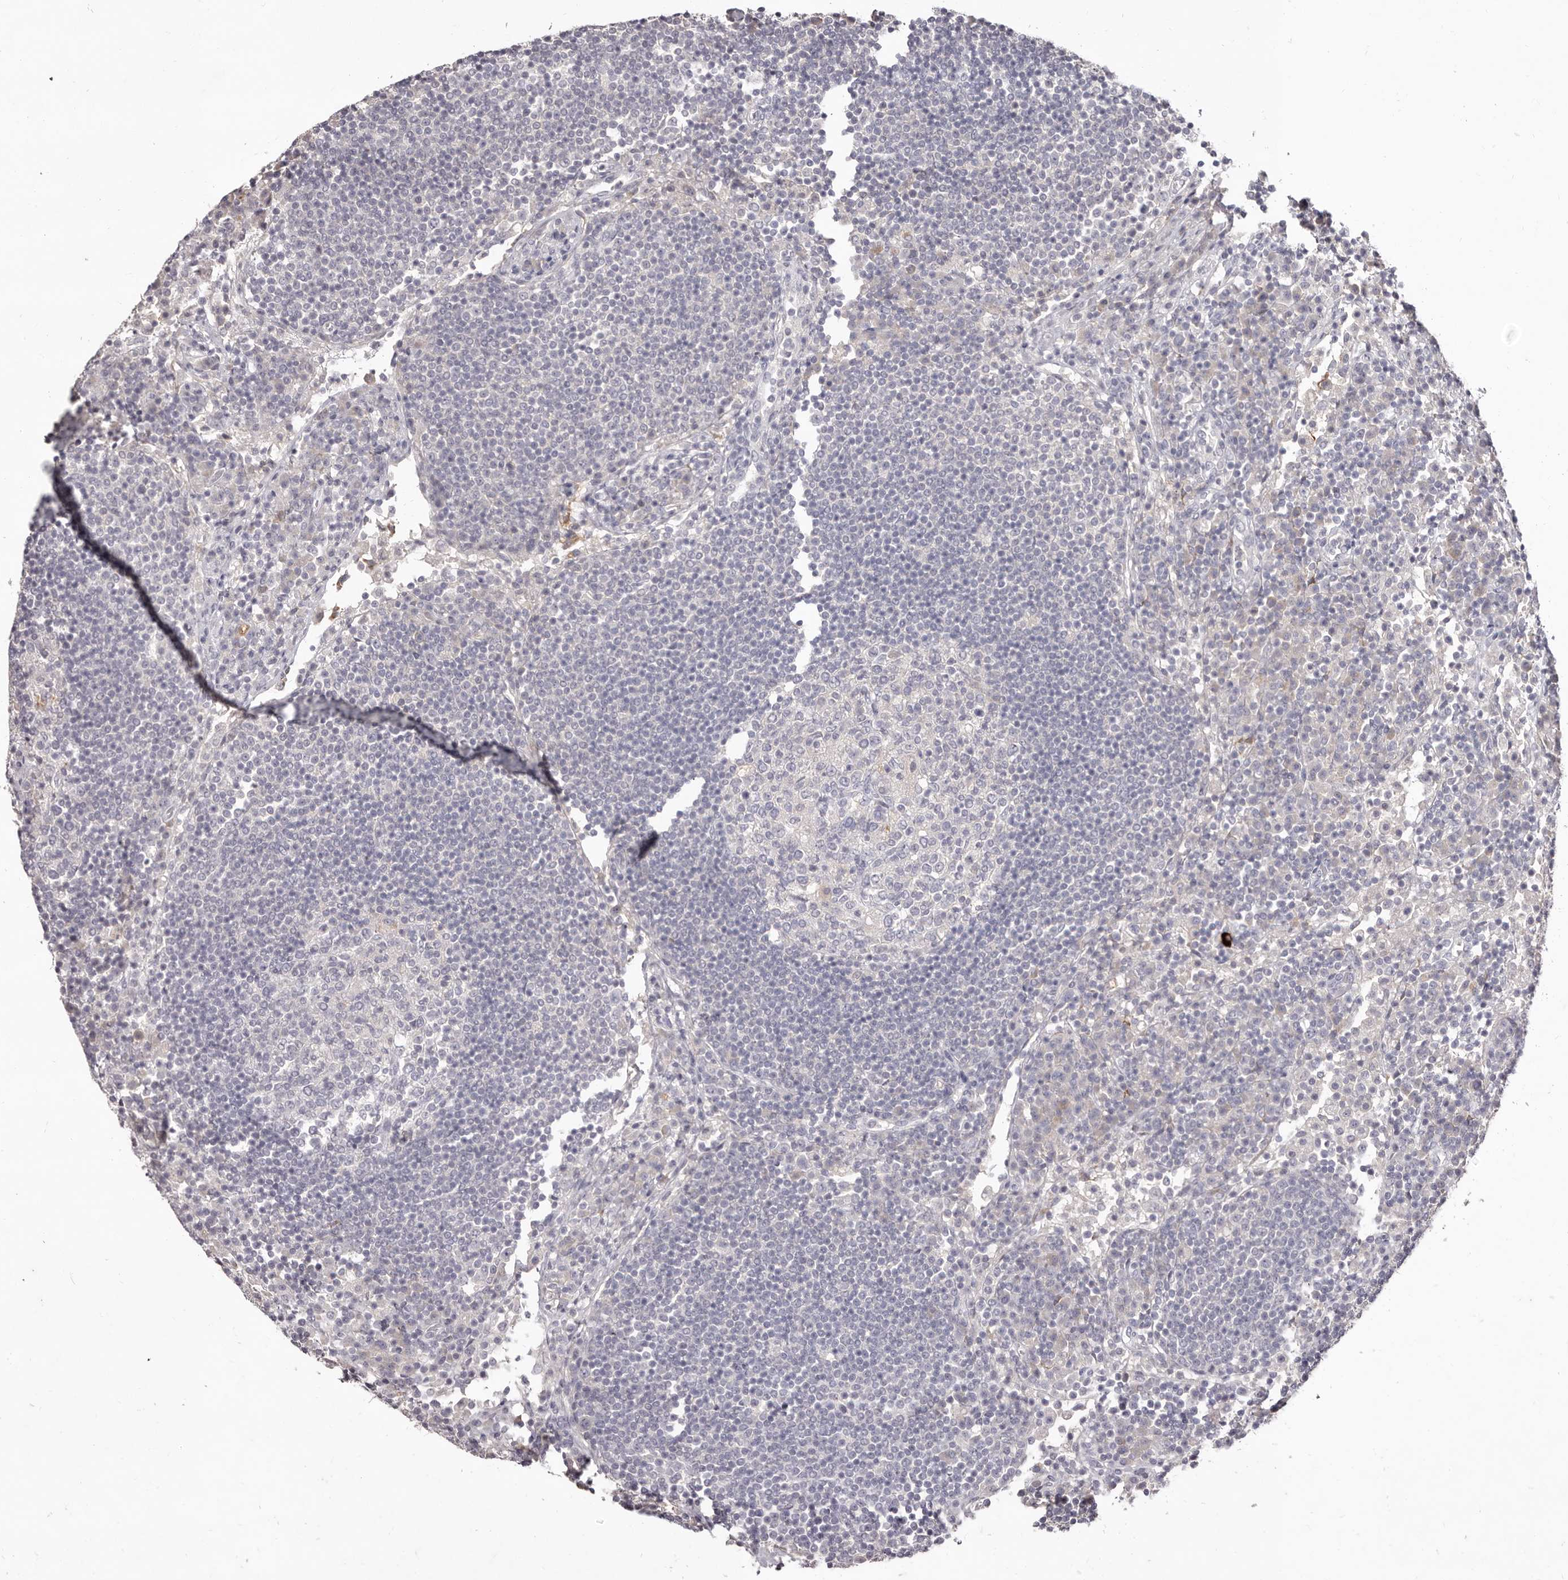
{"staining": {"intensity": "negative", "quantity": "none", "location": "none"}, "tissue": "lymph node", "cell_type": "Germinal center cells", "image_type": "normal", "snomed": [{"axis": "morphology", "description": "Normal tissue, NOS"}, {"axis": "topography", "description": "Lymph node"}], "caption": "DAB (3,3'-diaminobenzidine) immunohistochemical staining of unremarkable human lymph node demonstrates no significant positivity in germinal center cells.", "gene": "SCUBE2", "patient": {"sex": "female", "age": 53}}